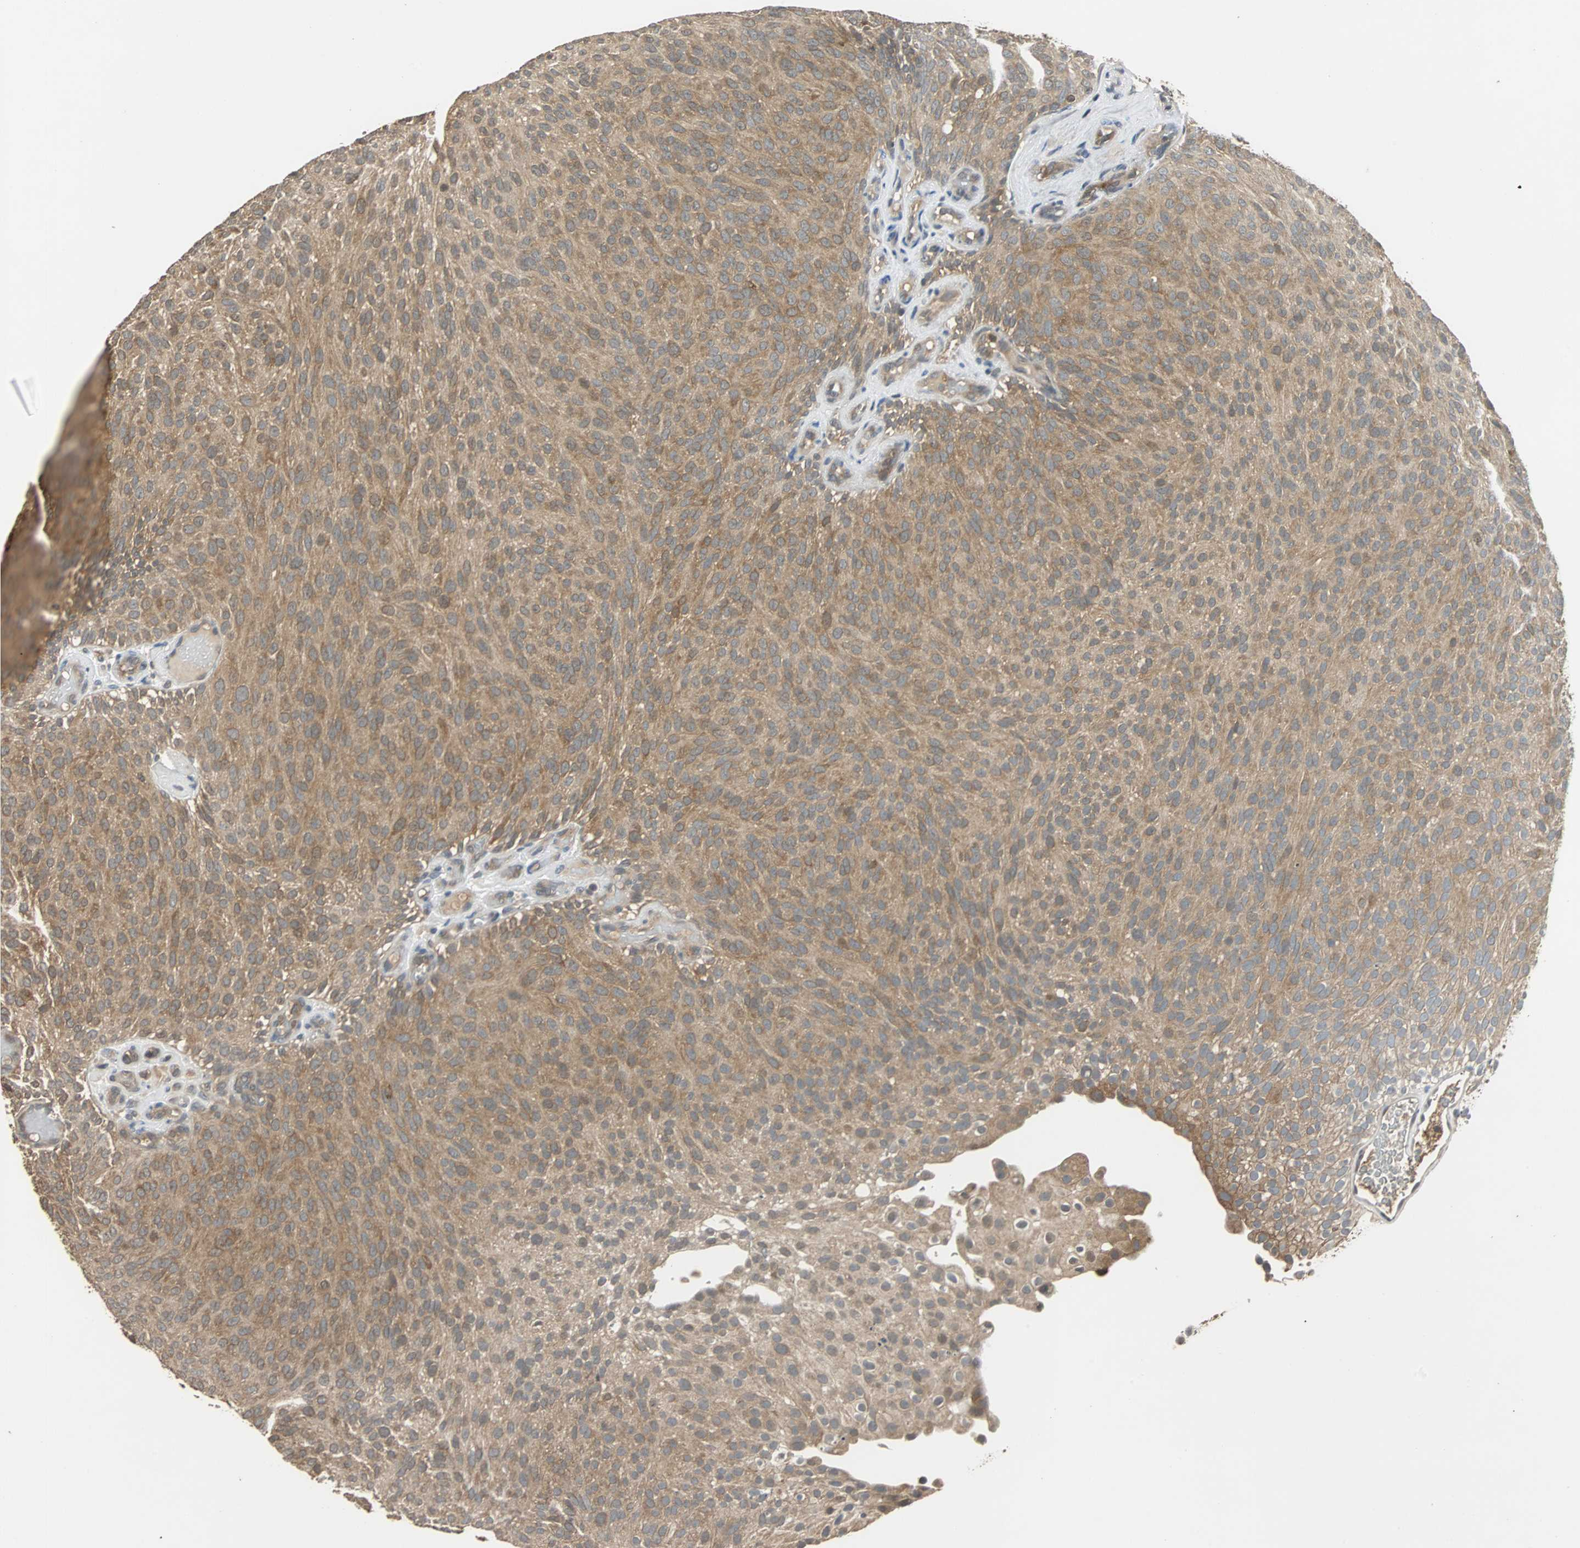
{"staining": {"intensity": "moderate", "quantity": ">75%", "location": "cytoplasmic/membranous"}, "tissue": "urothelial cancer", "cell_type": "Tumor cells", "image_type": "cancer", "snomed": [{"axis": "morphology", "description": "Urothelial carcinoma, Low grade"}, {"axis": "topography", "description": "Urinary bladder"}], "caption": "Immunohistochemistry (IHC) (DAB) staining of urothelial carcinoma (low-grade) exhibits moderate cytoplasmic/membranous protein expression in about >75% of tumor cells. (brown staining indicates protein expression, while blue staining denotes nuclei).", "gene": "ABHD2", "patient": {"sex": "male", "age": 78}}